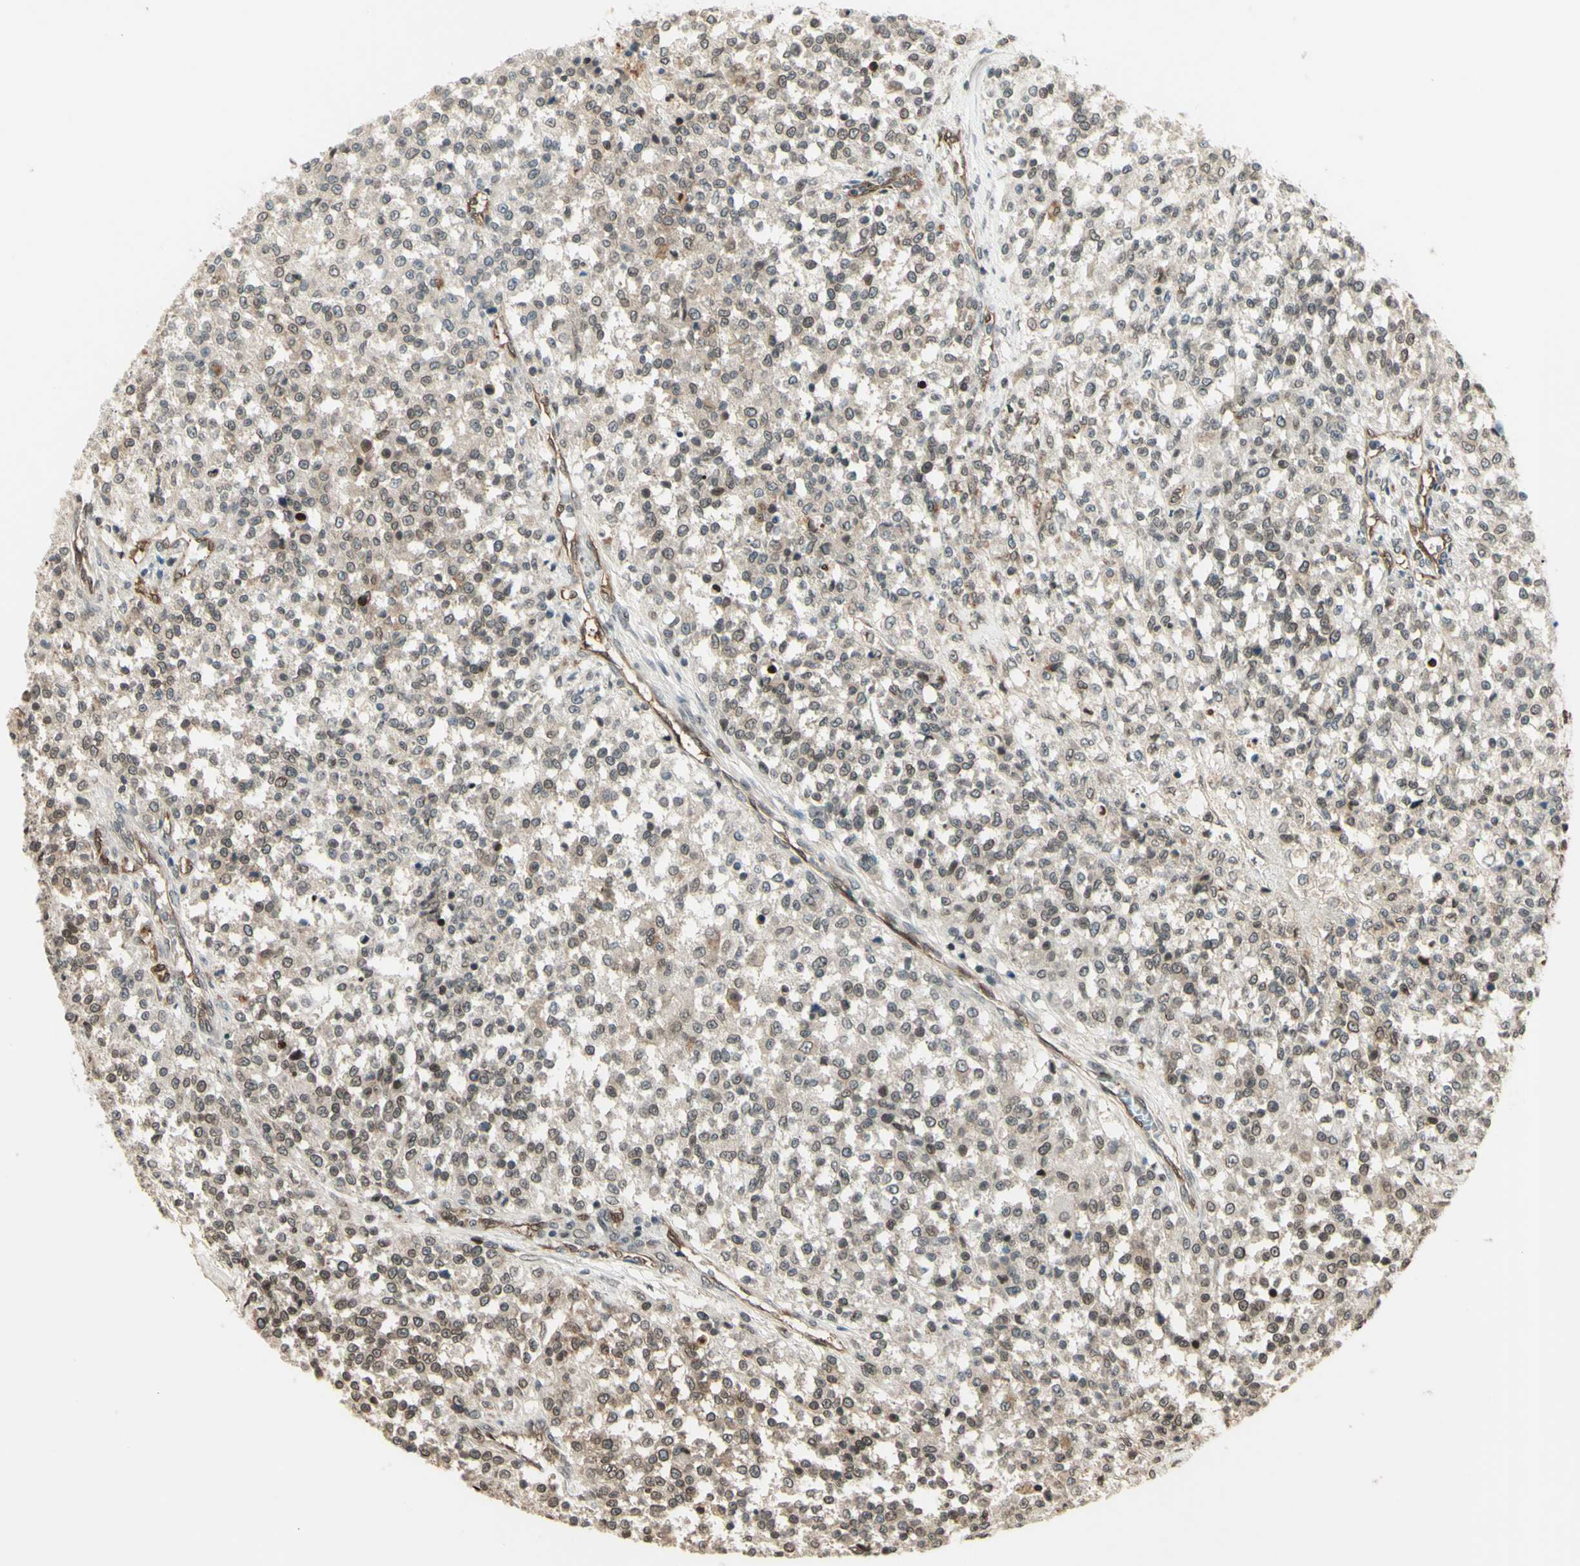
{"staining": {"intensity": "weak", "quantity": "25%-75%", "location": "cytoplasmic/membranous,nuclear"}, "tissue": "testis cancer", "cell_type": "Tumor cells", "image_type": "cancer", "snomed": [{"axis": "morphology", "description": "Seminoma, NOS"}, {"axis": "topography", "description": "Testis"}], "caption": "Immunohistochemistry (IHC) histopathology image of neoplastic tissue: testis seminoma stained using IHC shows low levels of weak protein expression localized specifically in the cytoplasmic/membranous and nuclear of tumor cells, appearing as a cytoplasmic/membranous and nuclear brown color.", "gene": "MLF2", "patient": {"sex": "male", "age": 59}}